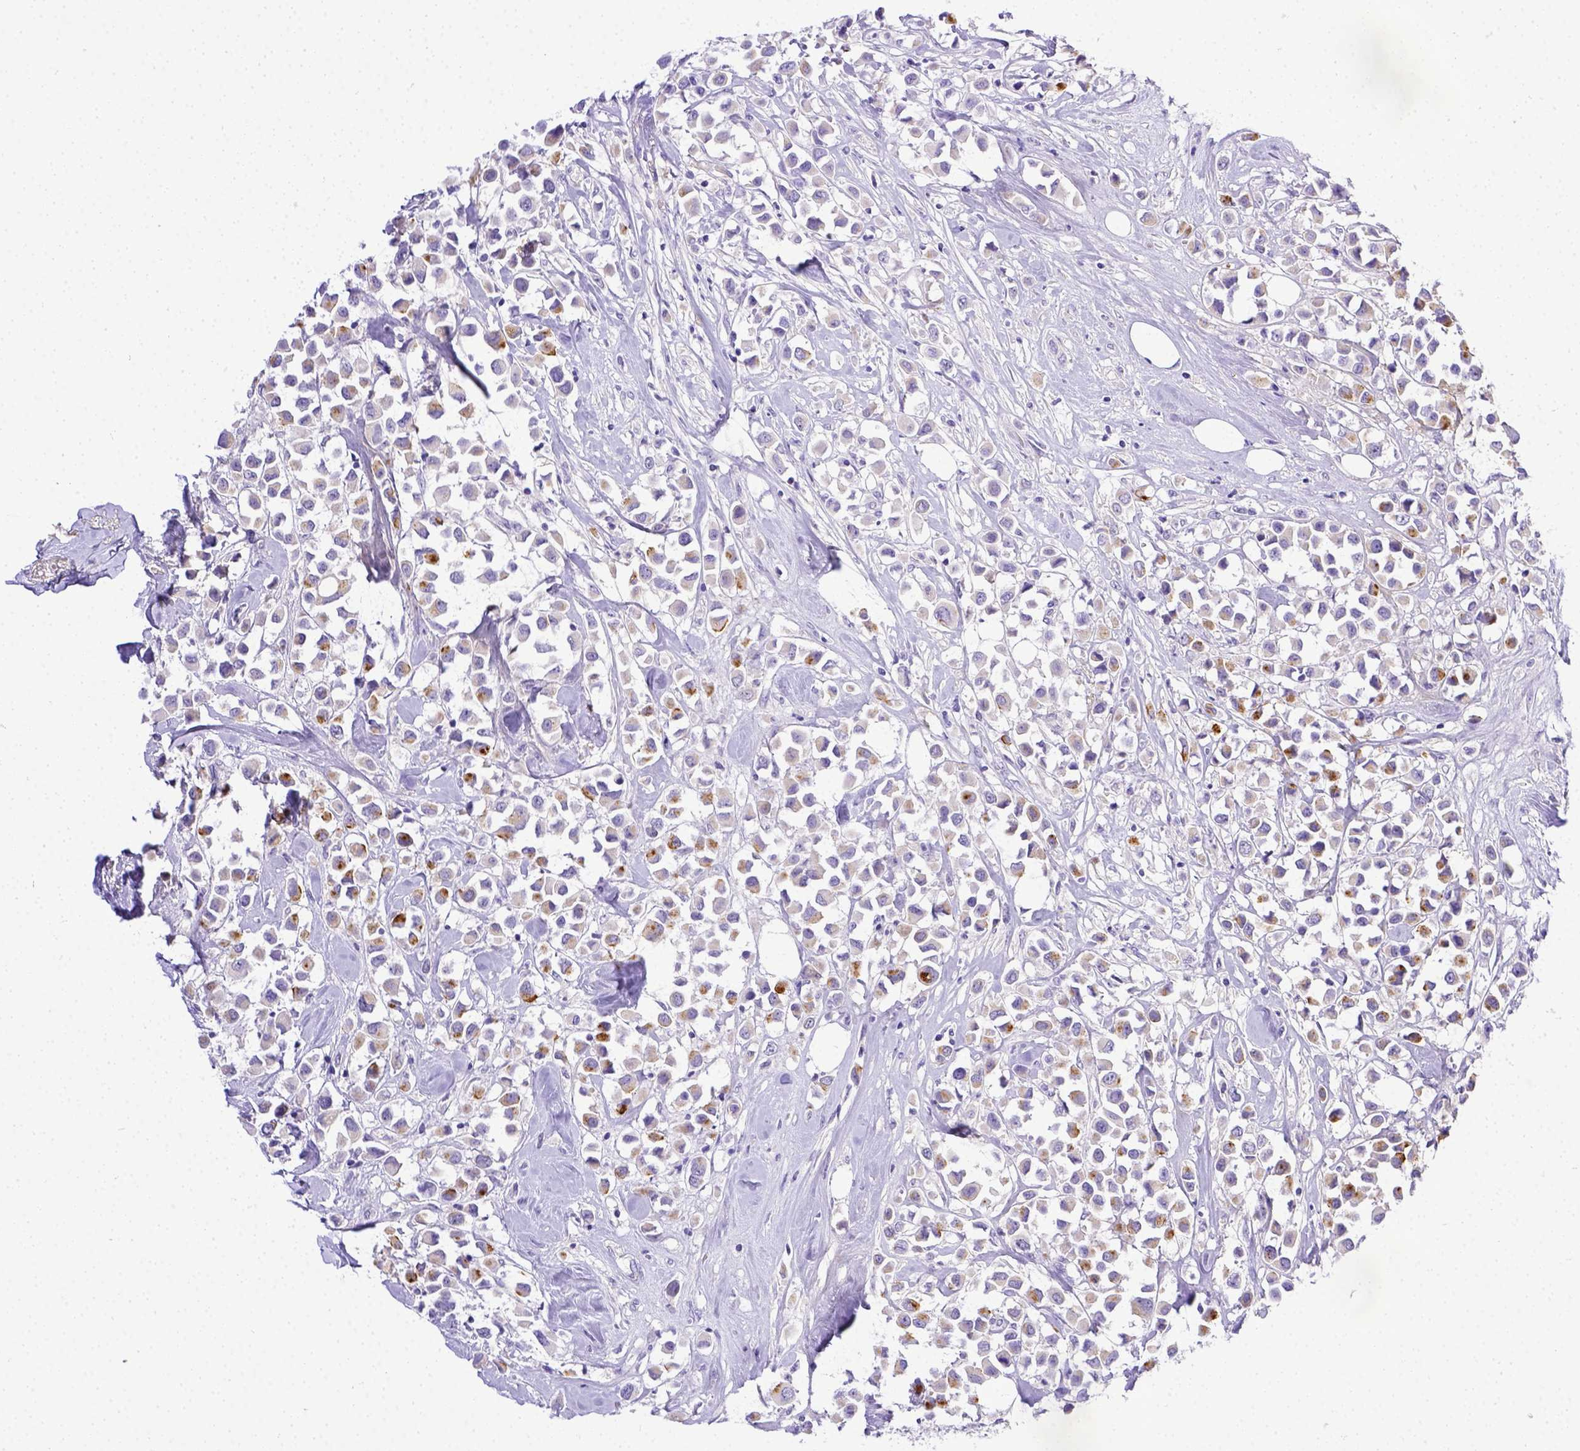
{"staining": {"intensity": "moderate", "quantity": "25%-75%", "location": "cytoplasmic/membranous"}, "tissue": "breast cancer", "cell_type": "Tumor cells", "image_type": "cancer", "snomed": [{"axis": "morphology", "description": "Duct carcinoma"}, {"axis": "topography", "description": "Breast"}], "caption": "The micrograph shows immunohistochemical staining of breast cancer (invasive ductal carcinoma). There is moderate cytoplasmic/membranous positivity is appreciated in approximately 25%-75% of tumor cells.", "gene": "BTN1A1", "patient": {"sex": "female", "age": 61}}